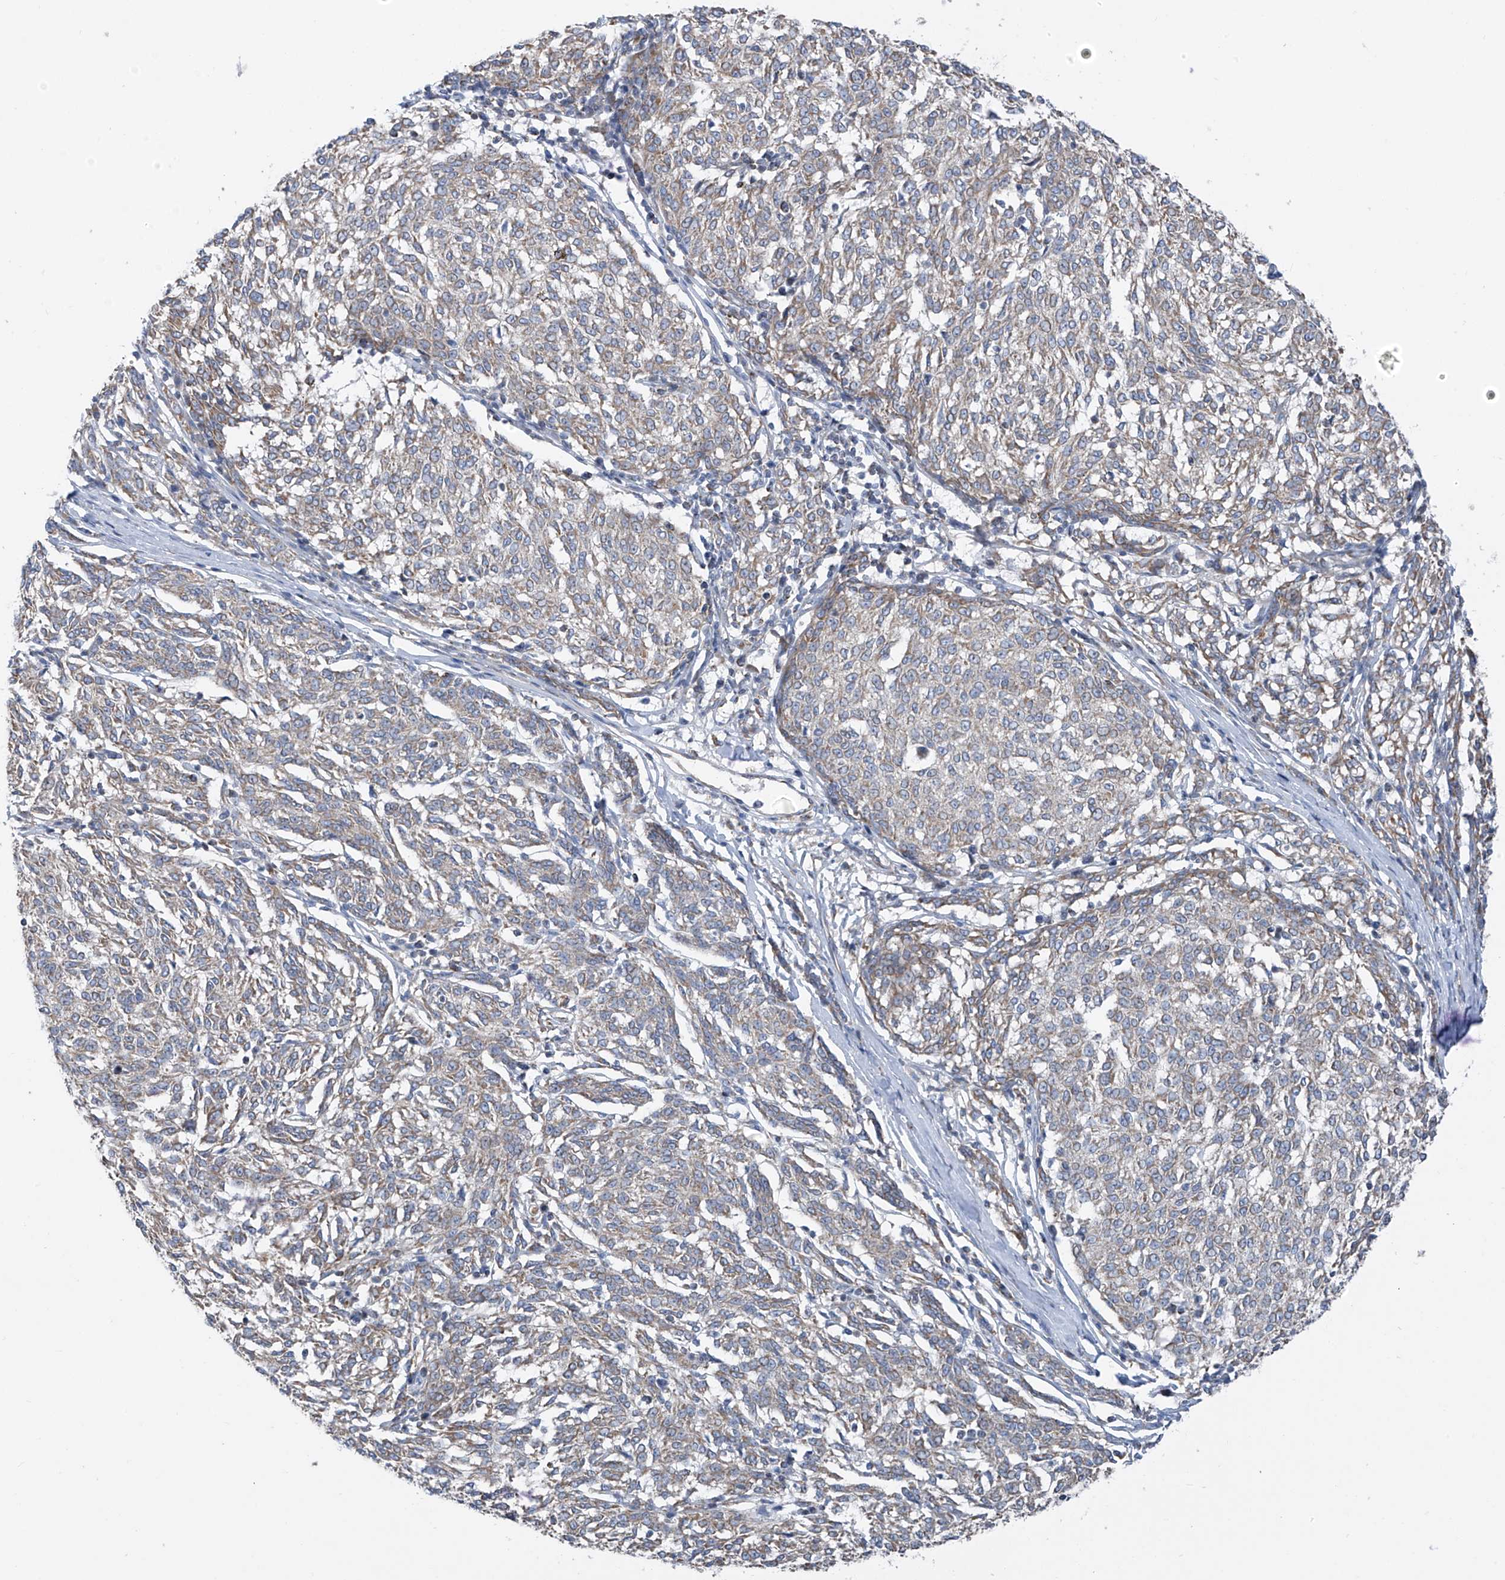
{"staining": {"intensity": "weak", "quantity": ">75%", "location": "cytoplasmic/membranous"}, "tissue": "melanoma", "cell_type": "Tumor cells", "image_type": "cancer", "snomed": [{"axis": "morphology", "description": "Malignant melanoma, NOS"}, {"axis": "topography", "description": "Skin"}], "caption": "A photomicrograph of human melanoma stained for a protein exhibits weak cytoplasmic/membranous brown staining in tumor cells.", "gene": "EOMES", "patient": {"sex": "female", "age": 72}}